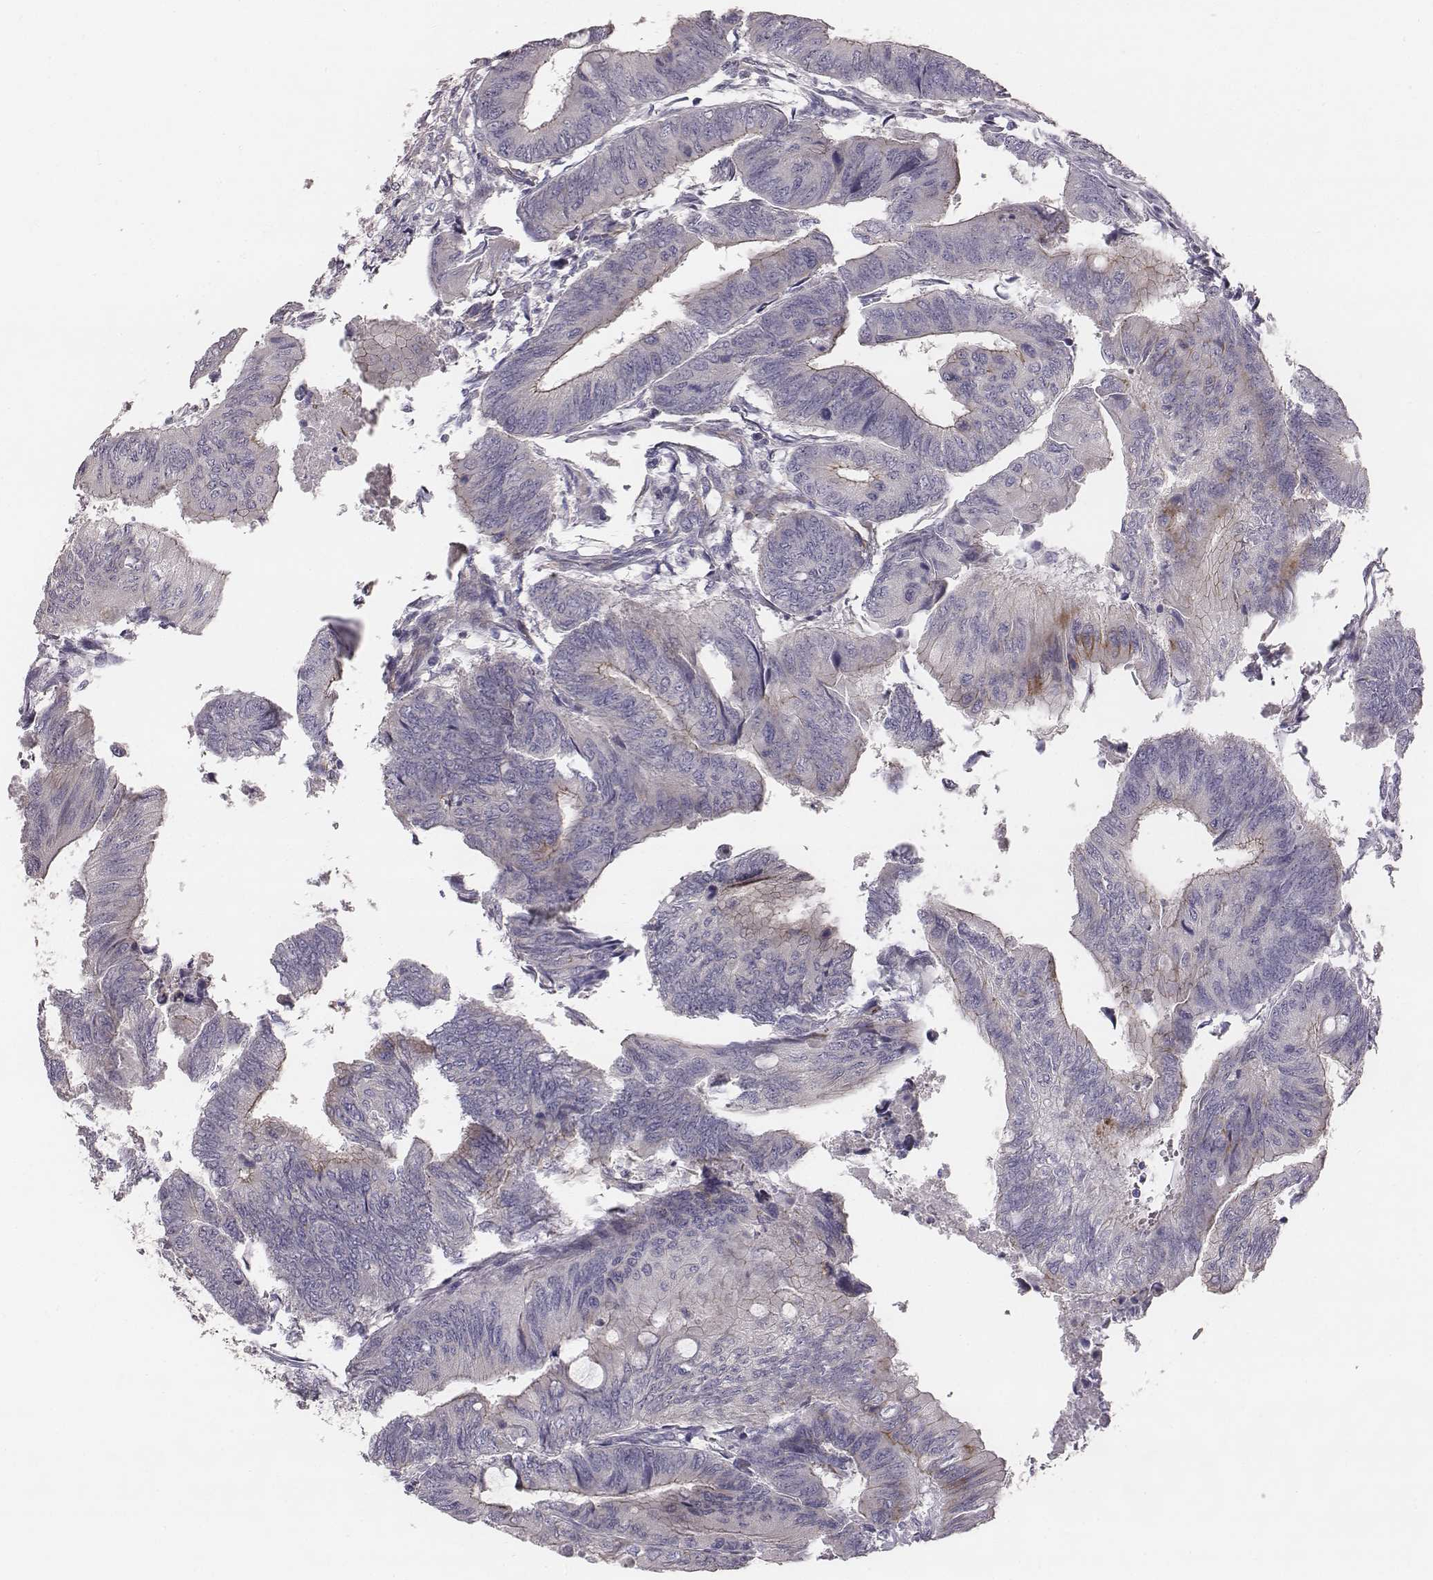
{"staining": {"intensity": "weak", "quantity": "<25%", "location": "cytoplasmic/membranous"}, "tissue": "colorectal cancer", "cell_type": "Tumor cells", "image_type": "cancer", "snomed": [{"axis": "morphology", "description": "Normal tissue, NOS"}, {"axis": "morphology", "description": "Adenocarcinoma, NOS"}, {"axis": "topography", "description": "Rectum"}, {"axis": "topography", "description": "Peripheral nerve tissue"}], "caption": "An immunohistochemistry (IHC) micrograph of colorectal cancer is shown. There is no staining in tumor cells of colorectal cancer.", "gene": "PRKCZ", "patient": {"sex": "male", "age": 92}}